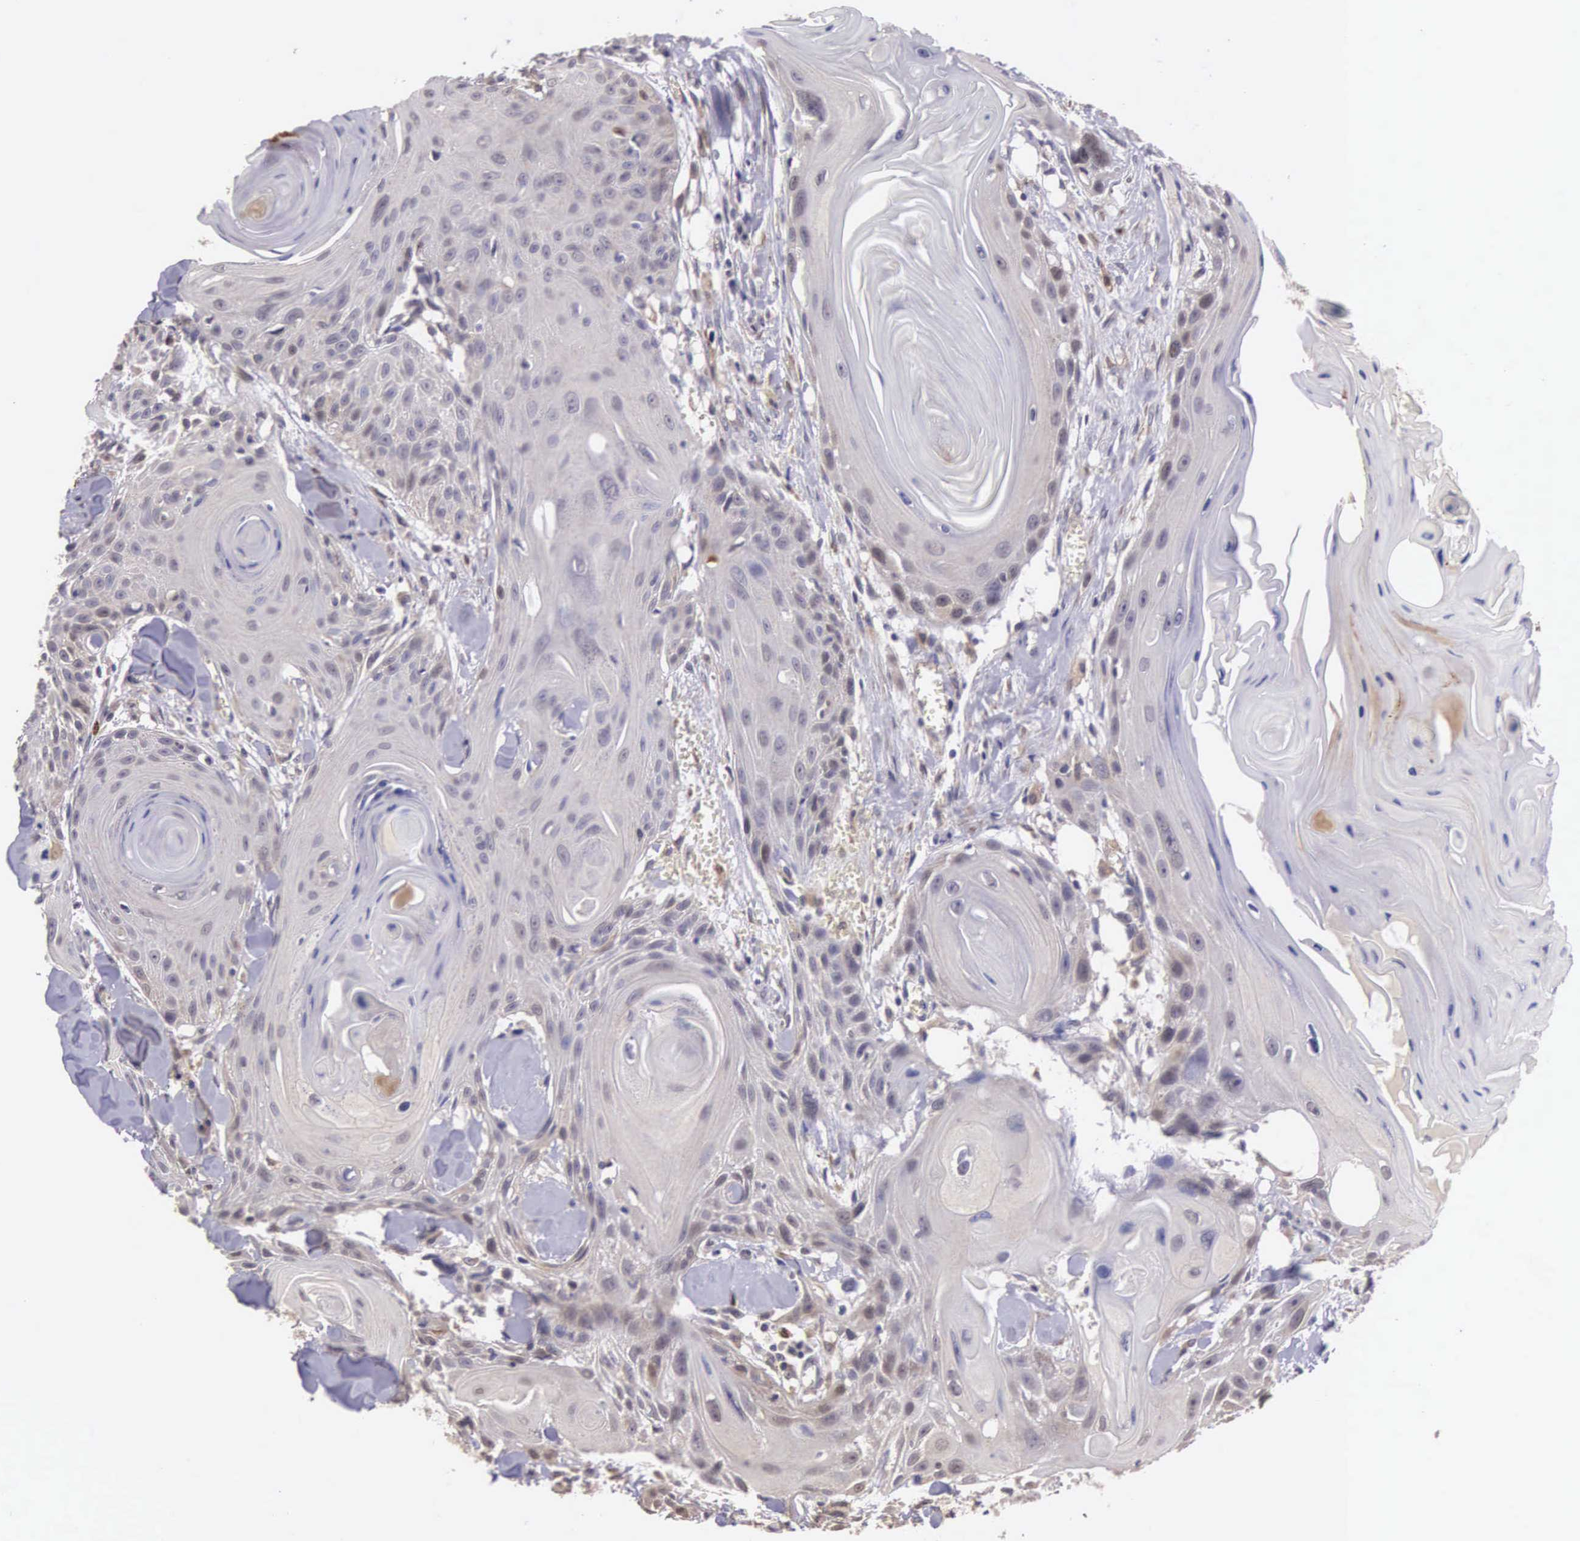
{"staining": {"intensity": "weak", "quantity": "25%-75%", "location": "cytoplasmic/membranous,nuclear"}, "tissue": "head and neck cancer", "cell_type": "Tumor cells", "image_type": "cancer", "snomed": [{"axis": "morphology", "description": "Squamous cell carcinoma, NOS"}, {"axis": "morphology", "description": "Squamous cell carcinoma, metastatic, NOS"}, {"axis": "topography", "description": "Lymph node"}, {"axis": "topography", "description": "Salivary gland"}, {"axis": "topography", "description": "Head-Neck"}], "caption": "Tumor cells demonstrate low levels of weak cytoplasmic/membranous and nuclear staining in about 25%-75% of cells in head and neck cancer. (Brightfield microscopy of DAB IHC at high magnification).", "gene": "CDC45", "patient": {"sex": "female", "age": 74}}